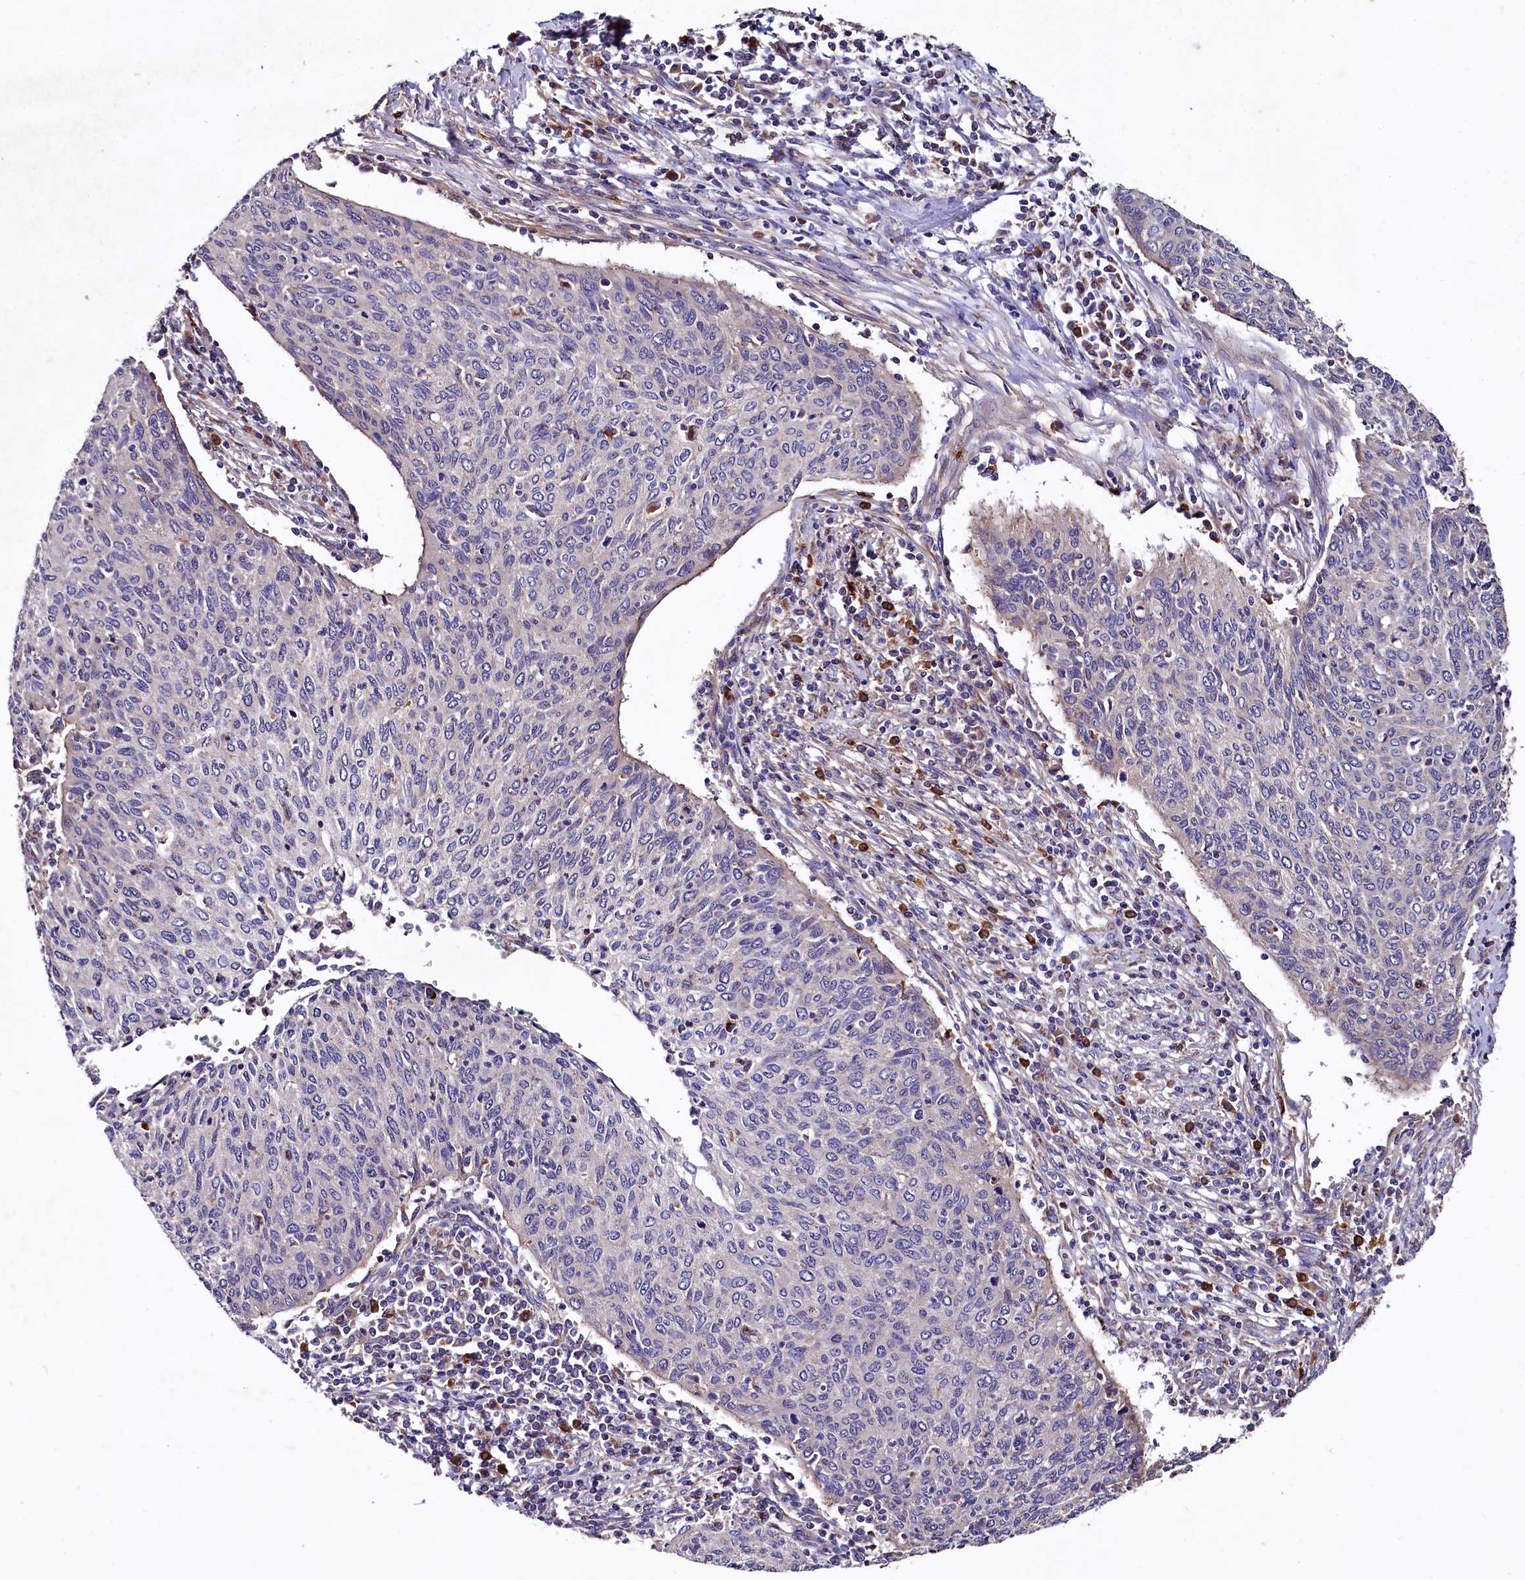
{"staining": {"intensity": "negative", "quantity": "none", "location": "none"}, "tissue": "cervical cancer", "cell_type": "Tumor cells", "image_type": "cancer", "snomed": [{"axis": "morphology", "description": "Squamous cell carcinoma, NOS"}, {"axis": "topography", "description": "Cervix"}], "caption": "High power microscopy histopathology image of an immunohistochemistry micrograph of cervical cancer, revealing no significant staining in tumor cells. (Stains: DAB IHC with hematoxylin counter stain, Microscopy: brightfield microscopy at high magnification).", "gene": "SPRYD3", "patient": {"sex": "female", "age": 38}}